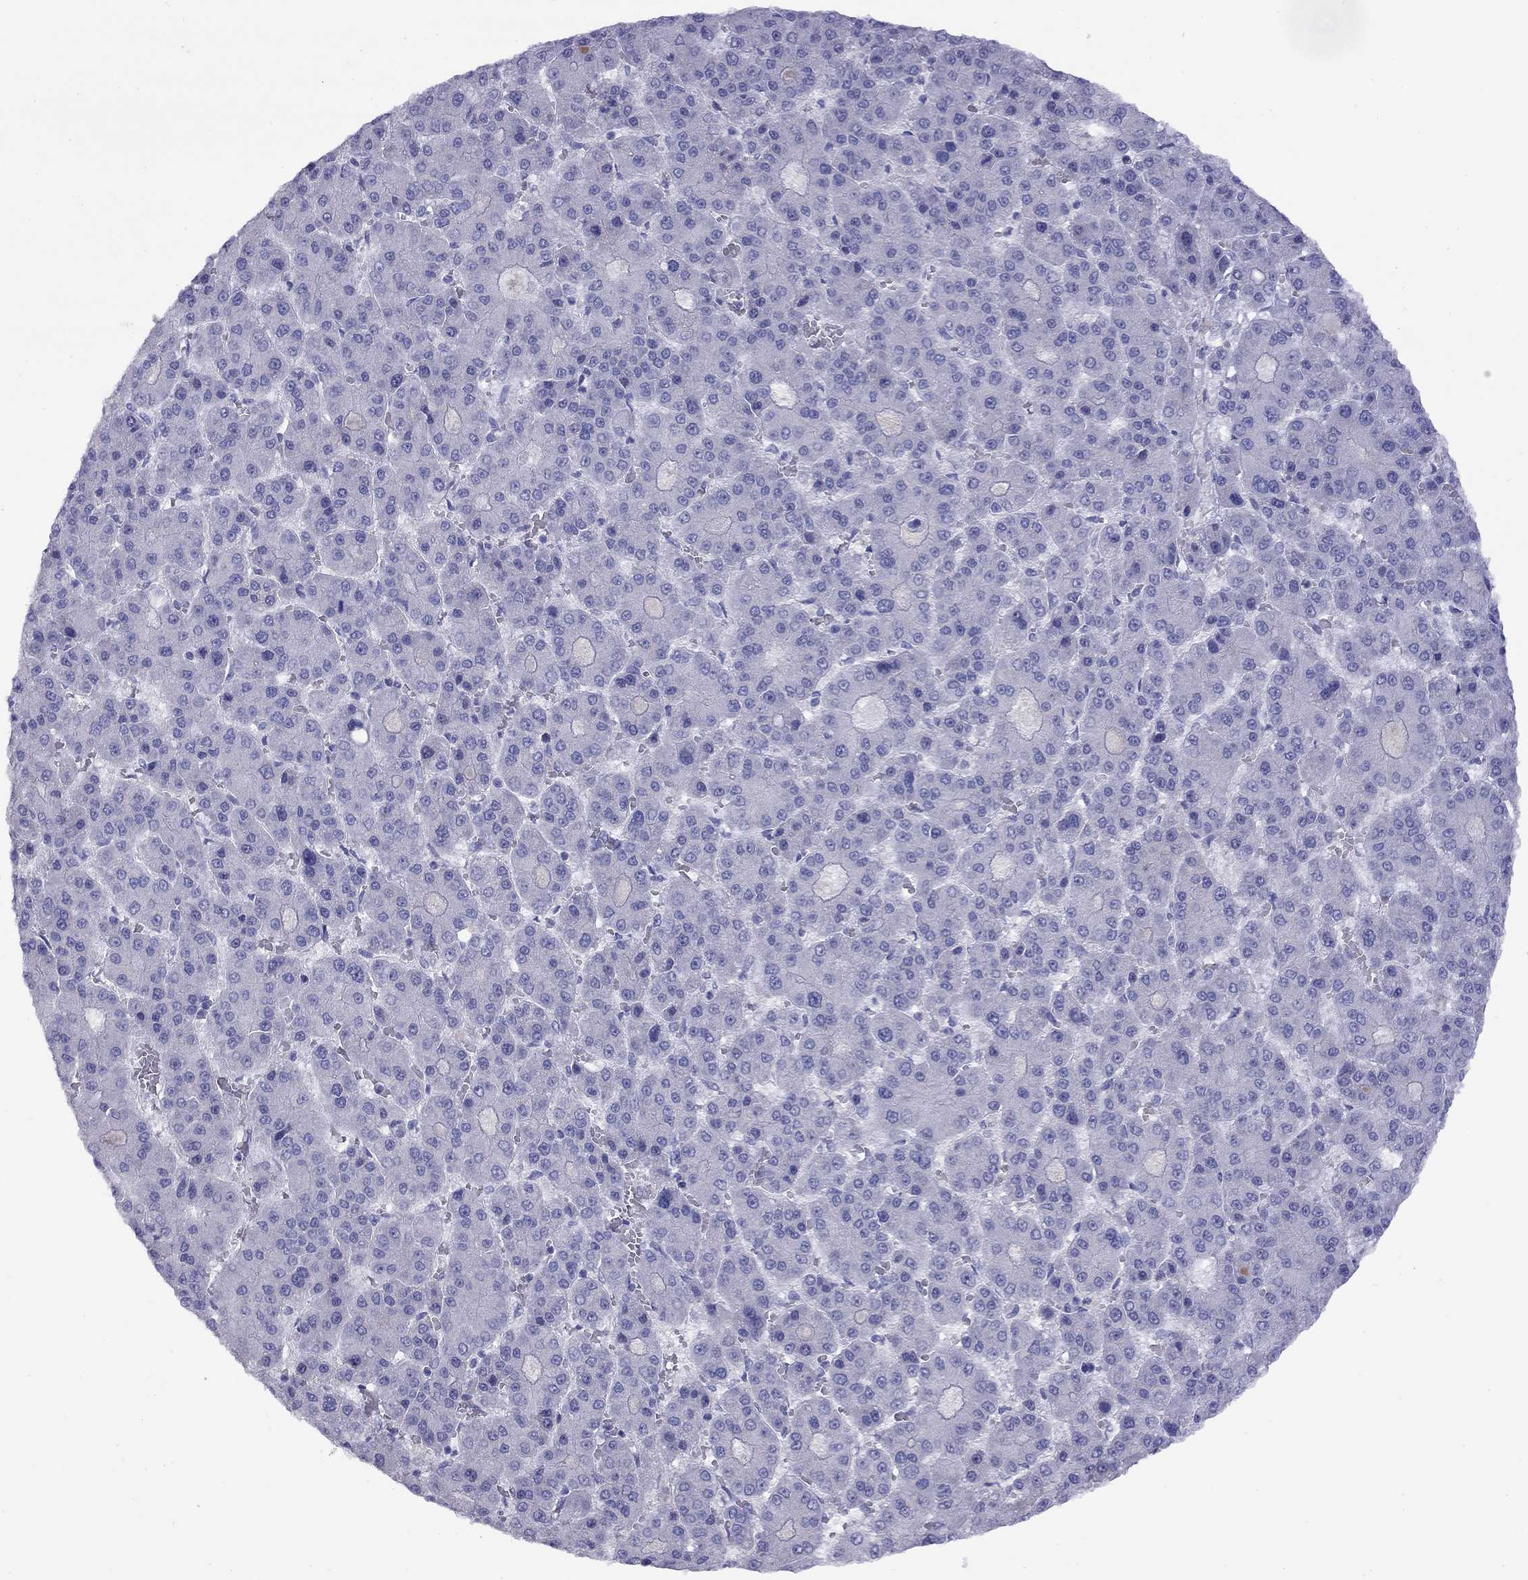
{"staining": {"intensity": "negative", "quantity": "none", "location": "none"}, "tissue": "liver cancer", "cell_type": "Tumor cells", "image_type": "cancer", "snomed": [{"axis": "morphology", "description": "Carcinoma, Hepatocellular, NOS"}, {"axis": "topography", "description": "Liver"}], "caption": "An immunohistochemistry histopathology image of liver hepatocellular carcinoma is shown. There is no staining in tumor cells of liver hepatocellular carcinoma.", "gene": "CPNE4", "patient": {"sex": "male", "age": 70}}